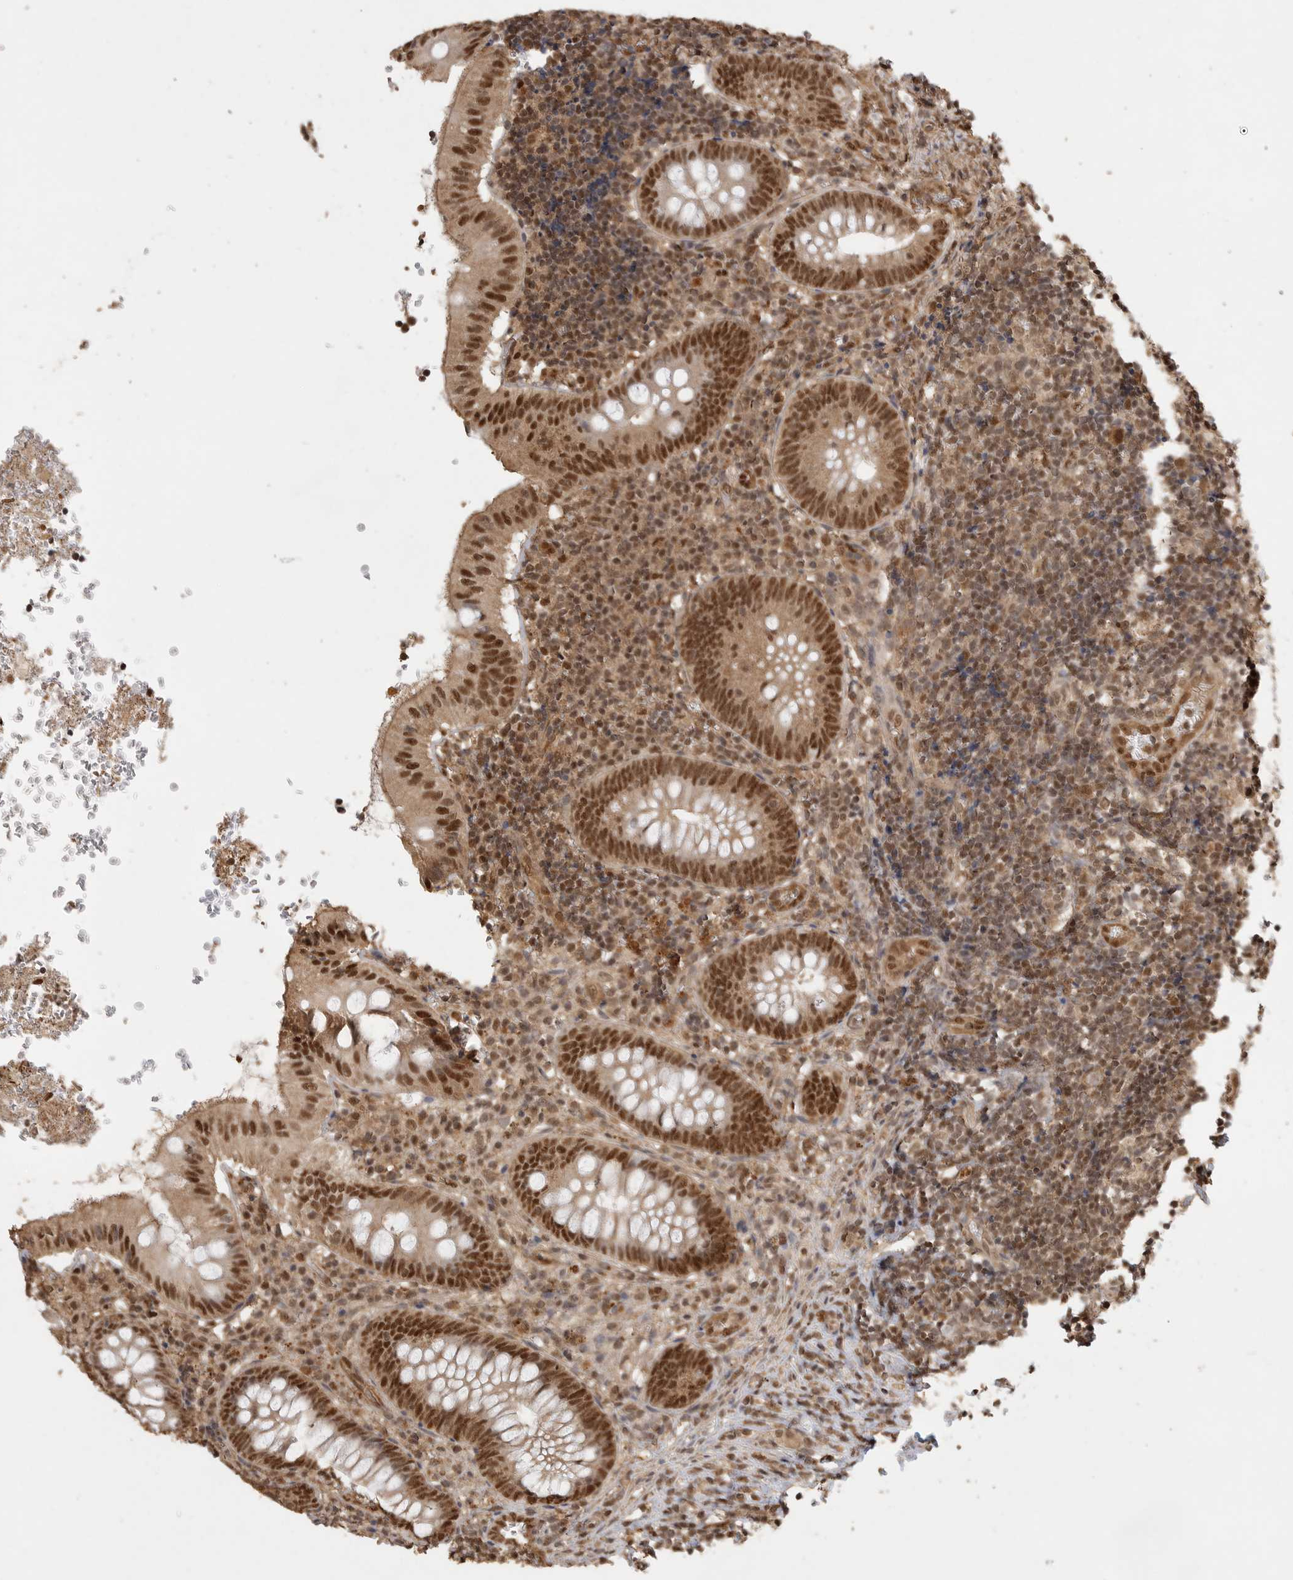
{"staining": {"intensity": "strong", "quantity": ">75%", "location": "cytoplasmic/membranous,nuclear"}, "tissue": "appendix", "cell_type": "Glandular cells", "image_type": "normal", "snomed": [{"axis": "morphology", "description": "Normal tissue, NOS"}, {"axis": "topography", "description": "Appendix"}], "caption": "High-magnification brightfield microscopy of unremarkable appendix stained with DAB (3,3'-diaminobenzidine) (brown) and counterstained with hematoxylin (blue). glandular cells exhibit strong cytoplasmic/membranous,nuclear expression is seen in about>75% of cells. (DAB (3,3'-diaminobenzidine) = brown stain, brightfield microscopy at high magnification).", "gene": "DFFA", "patient": {"sex": "male", "age": 8}}